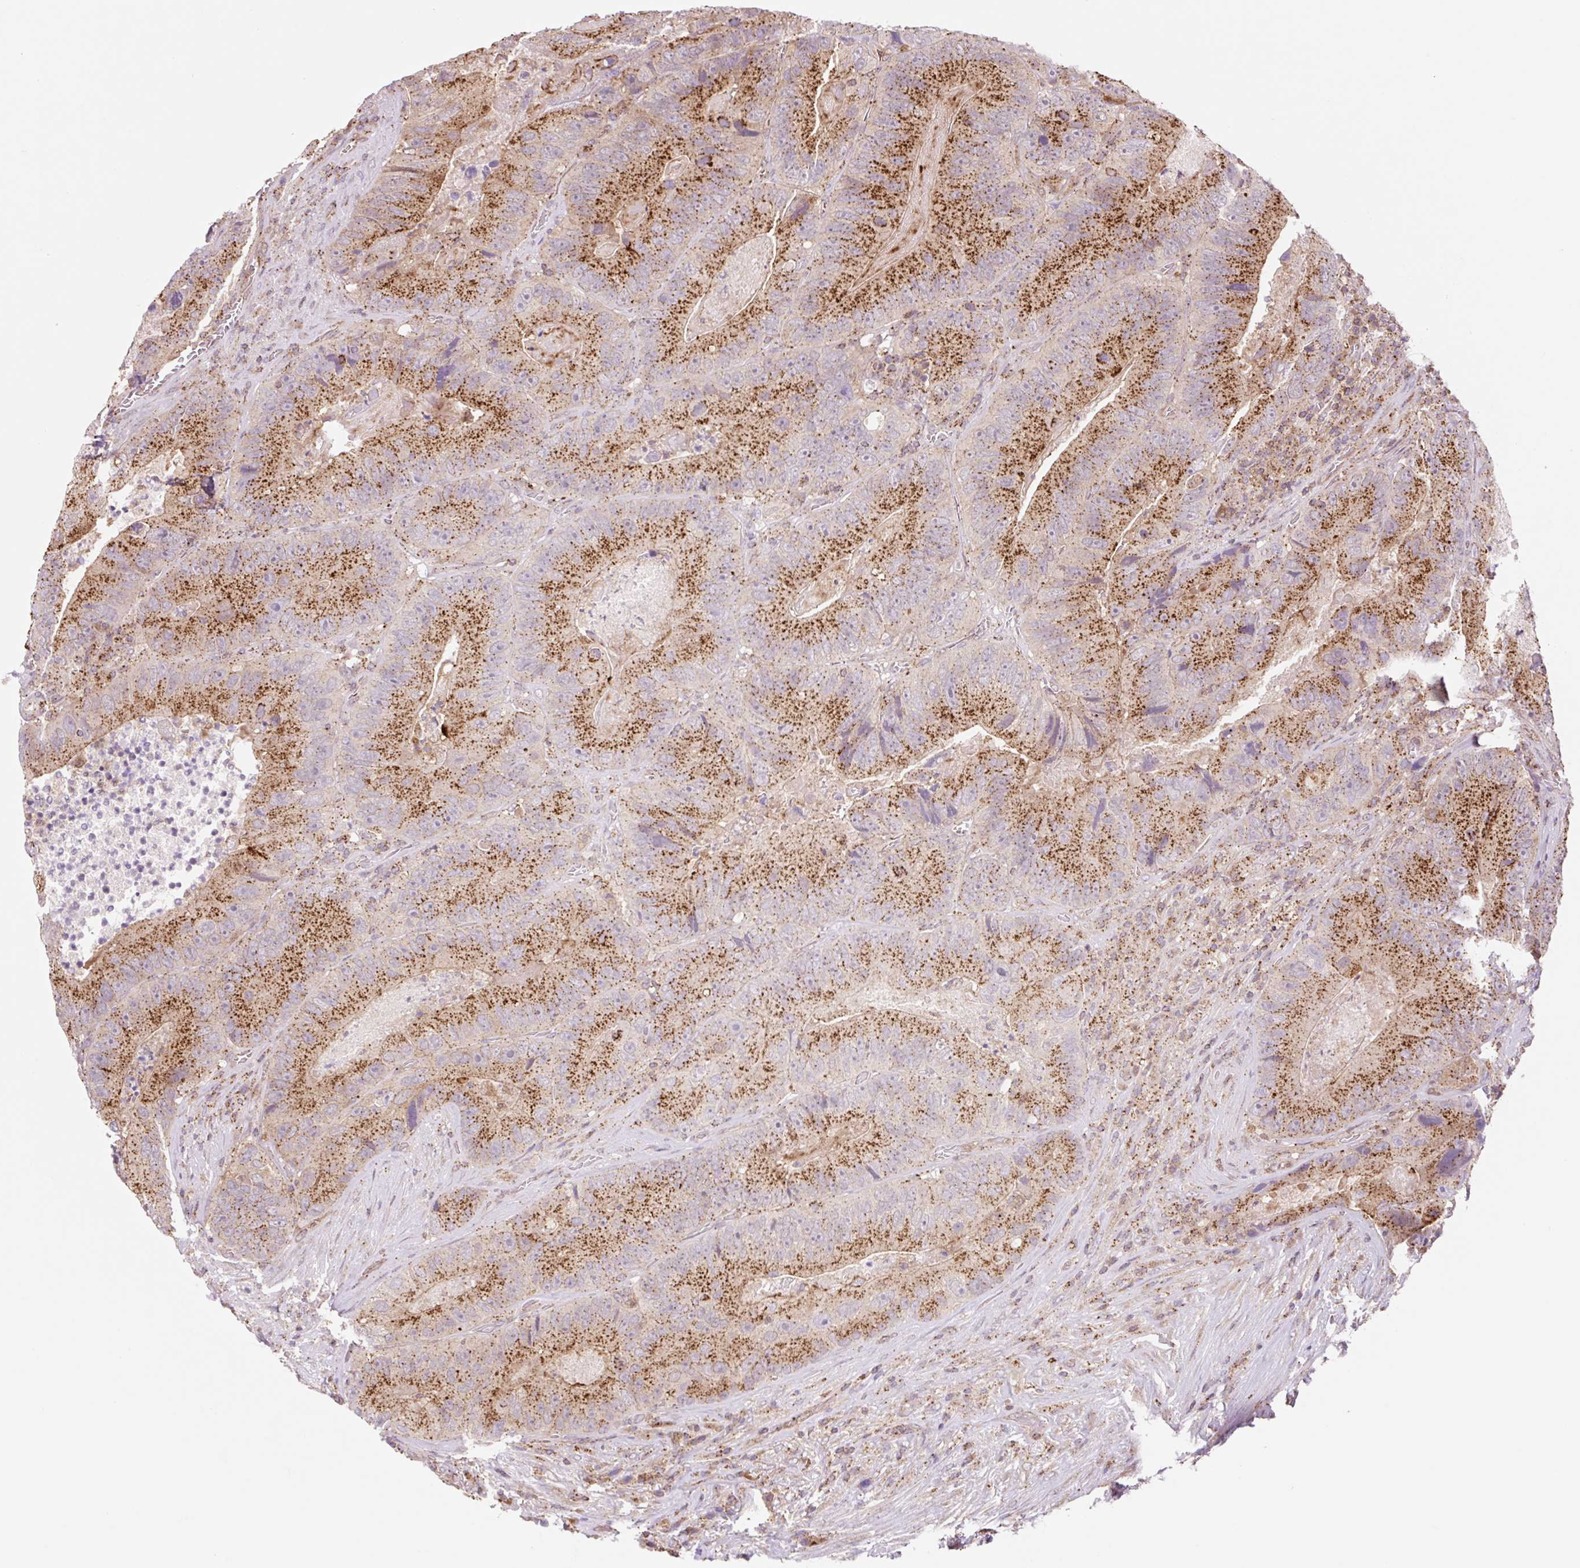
{"staining": {"intensity": "strong", "quantity": "25%-75%", "location": "cytoplasmic/membranous"}, "tissue": "colorectal cancer", "cell_type": "Tumor cells", "image_type": "cancer", "snomed": [{"axis": "morphology", "description": "Adenocarcinoma, NOS"}, {"axis": "topography", "description": "Colon"}], "caption": "About 25%-75% of tumor cells in human colorectal cancer (adenocarcinoma) display strong cytoplasmic/membranous protein expression as visualized by brown immunohistochemical staining.", "gene": "VPS4A", "patient": {"sex": "female", "age": 86}}